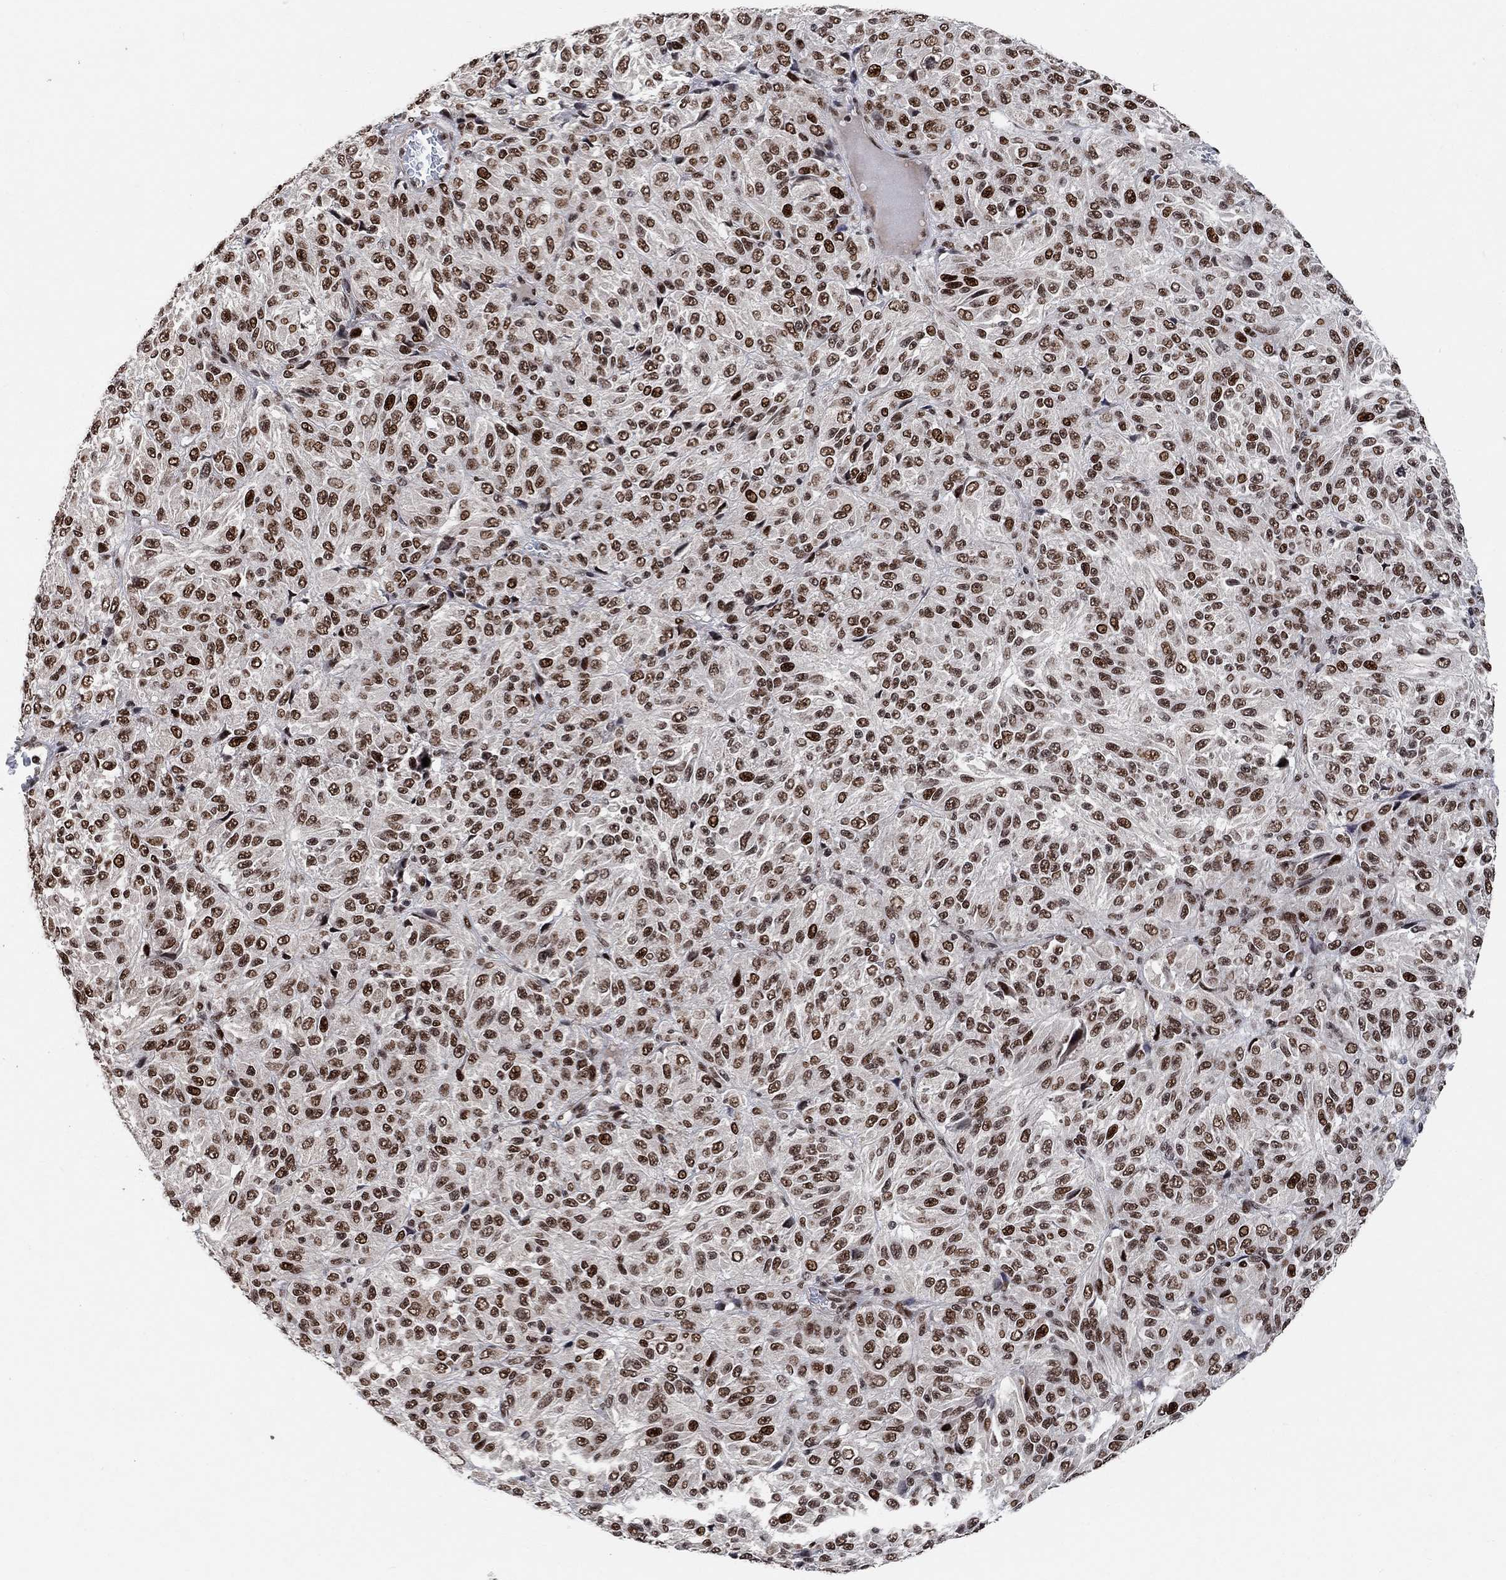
{"staining": {"intensity": "strong", "quantity": ">75%", "location": "nuclear"}, "tissue": "melanoma", "cell_type": "Tumor cells", "image_type": "cancer", "snomed": [{"axis": "morphology", "description": "Malignant melanoma, Metastatic site"}, {"axis": "topography", "description": "Brain"}], "caption": "An image of malignant melanoma (metastatic site) stained for a protein reveals strong nuclear brown staining in tumor cells. Nuclei are stained in blue.", "gene": "E4F1", "patient": {"sex": "female", "age": 56}}